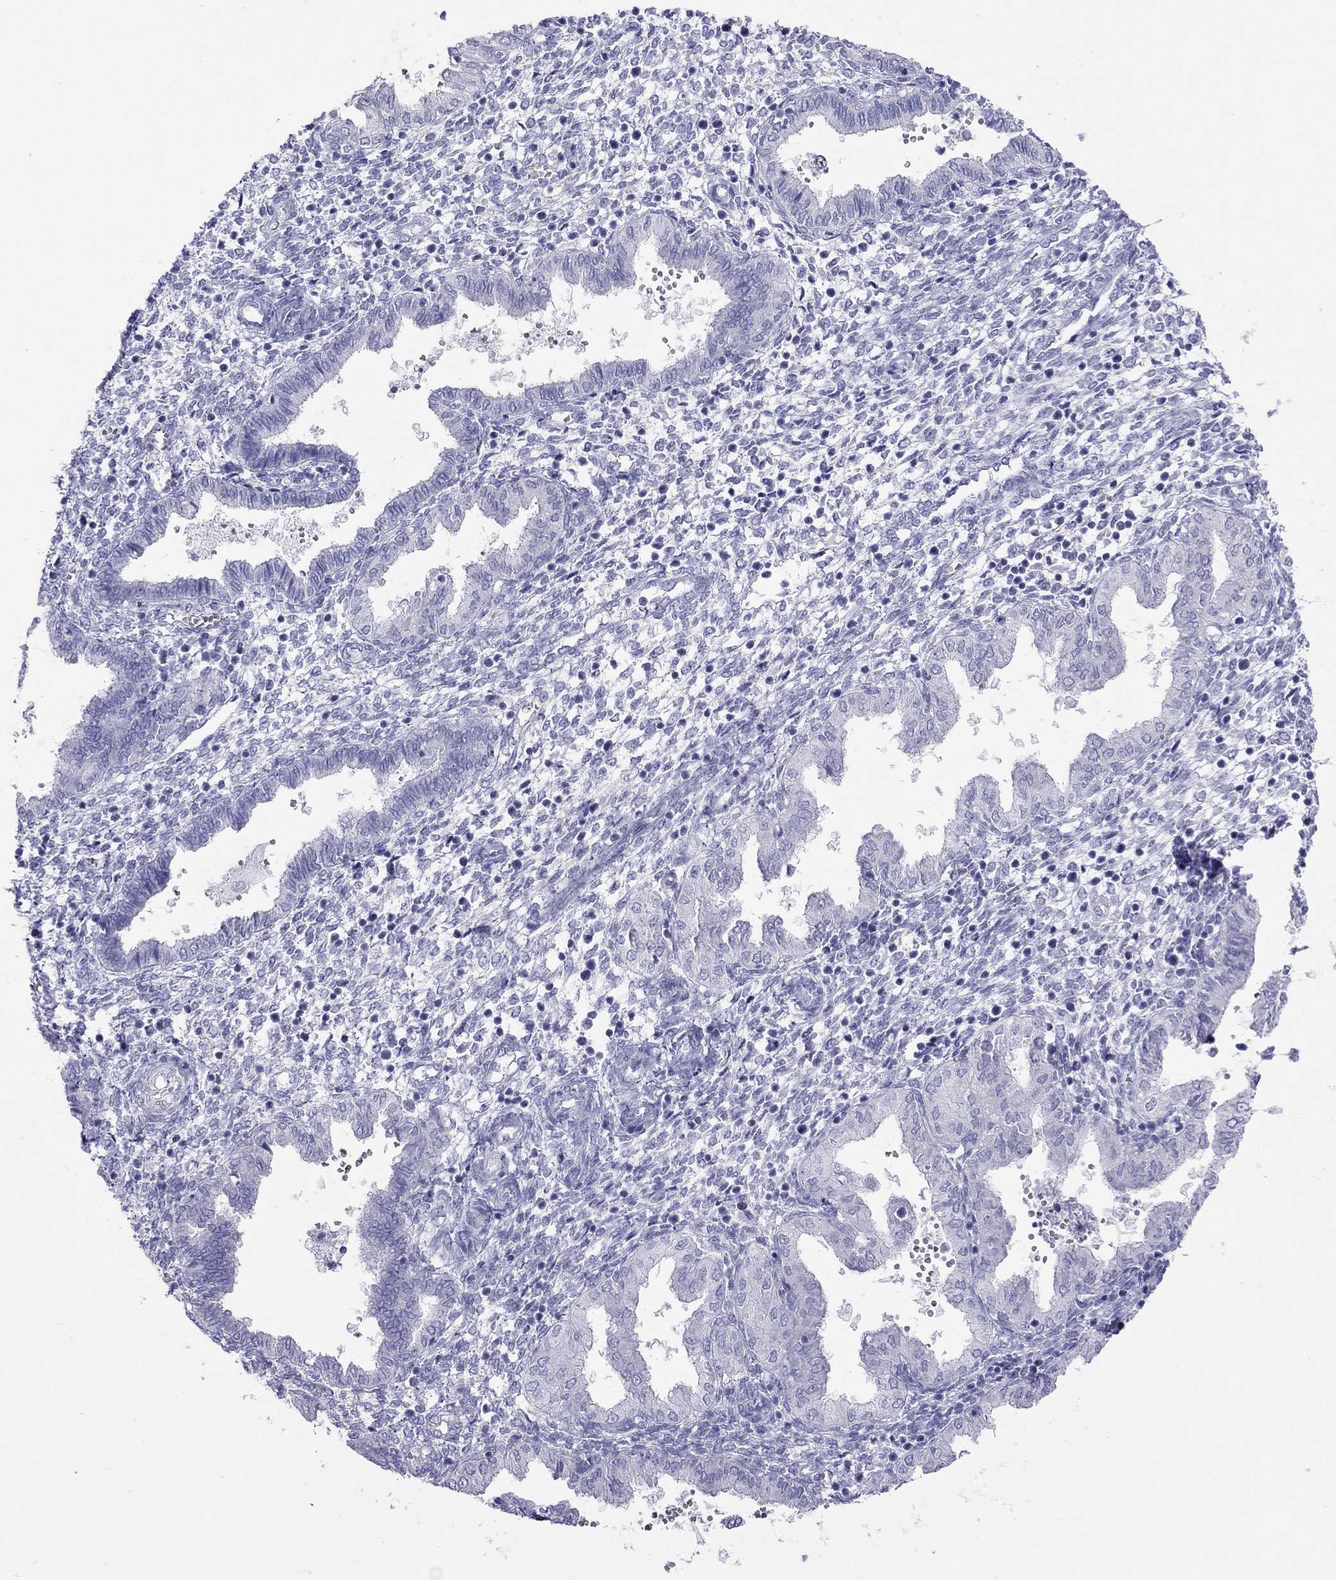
{"staining": {"intensity": "negative", "quantity": "none", "location": "none"}, "tissue": "endometrium", "cell_type": "Cells in endometrial stroma", "image_type": "normal", "snomed": [{"axis": "morphology", "description": "Normal tissue, NOS"}, {"axis": "topography", "description": "Endometrium"}], "caption": "The immunohistochemistry photomicrograph has no significant staining in cells in endometrial stroma of endometrium. The staining was performed using DAB (3,3'-diaminobenzidine) to visualize the protein expression in brown, while the nuclei were stained in blue with hematoxylin (Magnification: 20x).", "gene": "STAG3", "patient": {"sex": "female", "age": 43}}